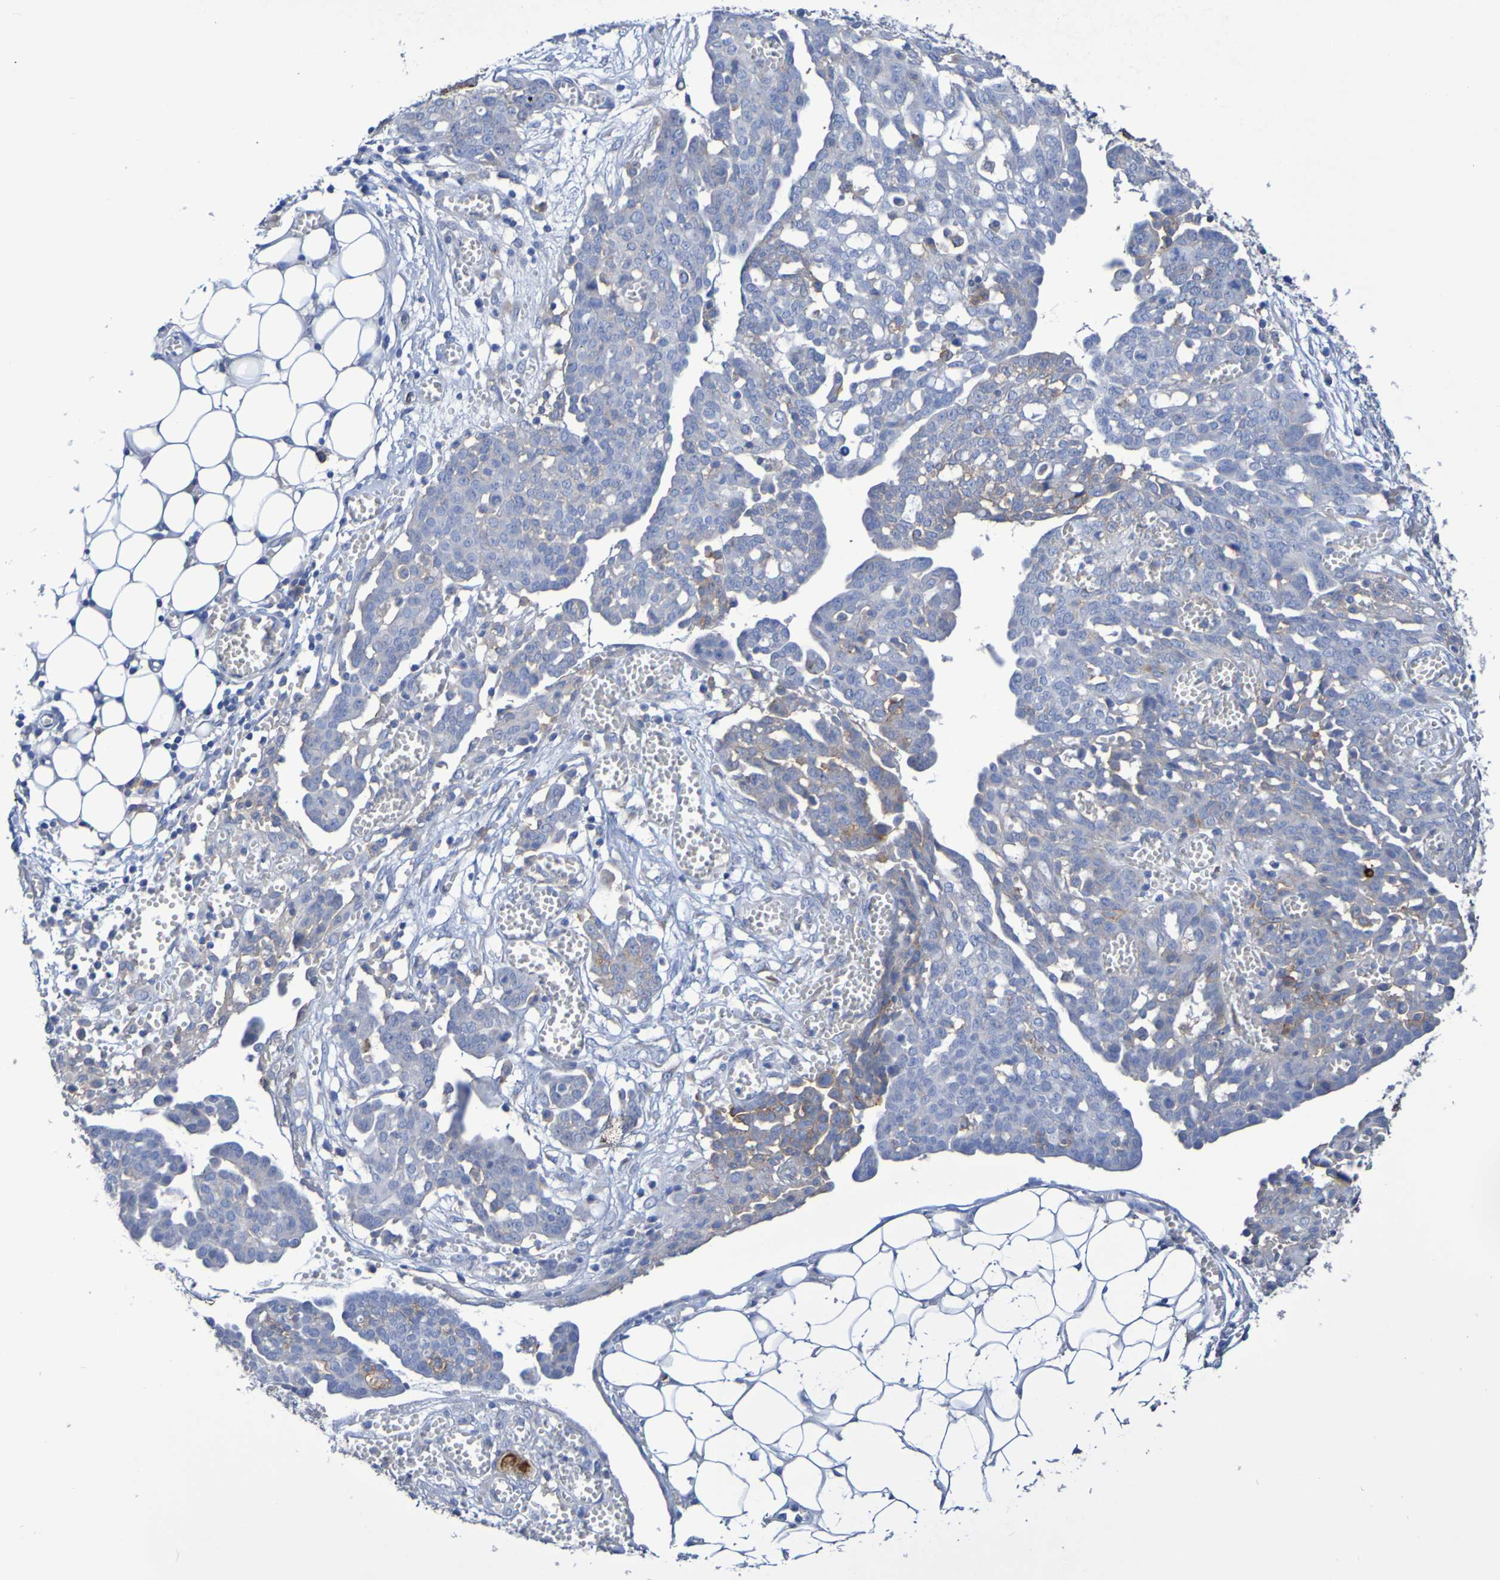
{"staining": {"intensity": "weak", "quantity": "<25%", "location": "cytoplasmic/membranous"}, "tissue": "ovarian cancer", "cell_type": "Tumor cells", "image_type": "cancer", "snomed": [{"axis": "morphology", "description": "Cystadenocarcinoma, serous, NOS"}, {"axis": "topography", "description": "Soft tissue"}, {"axis": "topography", "description": "Ovary"}], "caption": "Tumor cells show no significant protein positivity in serous cystadenocarcinoma (ovarian).", "gene": "SLC3A2", "patient": {"sex": "female", "age": 57}}